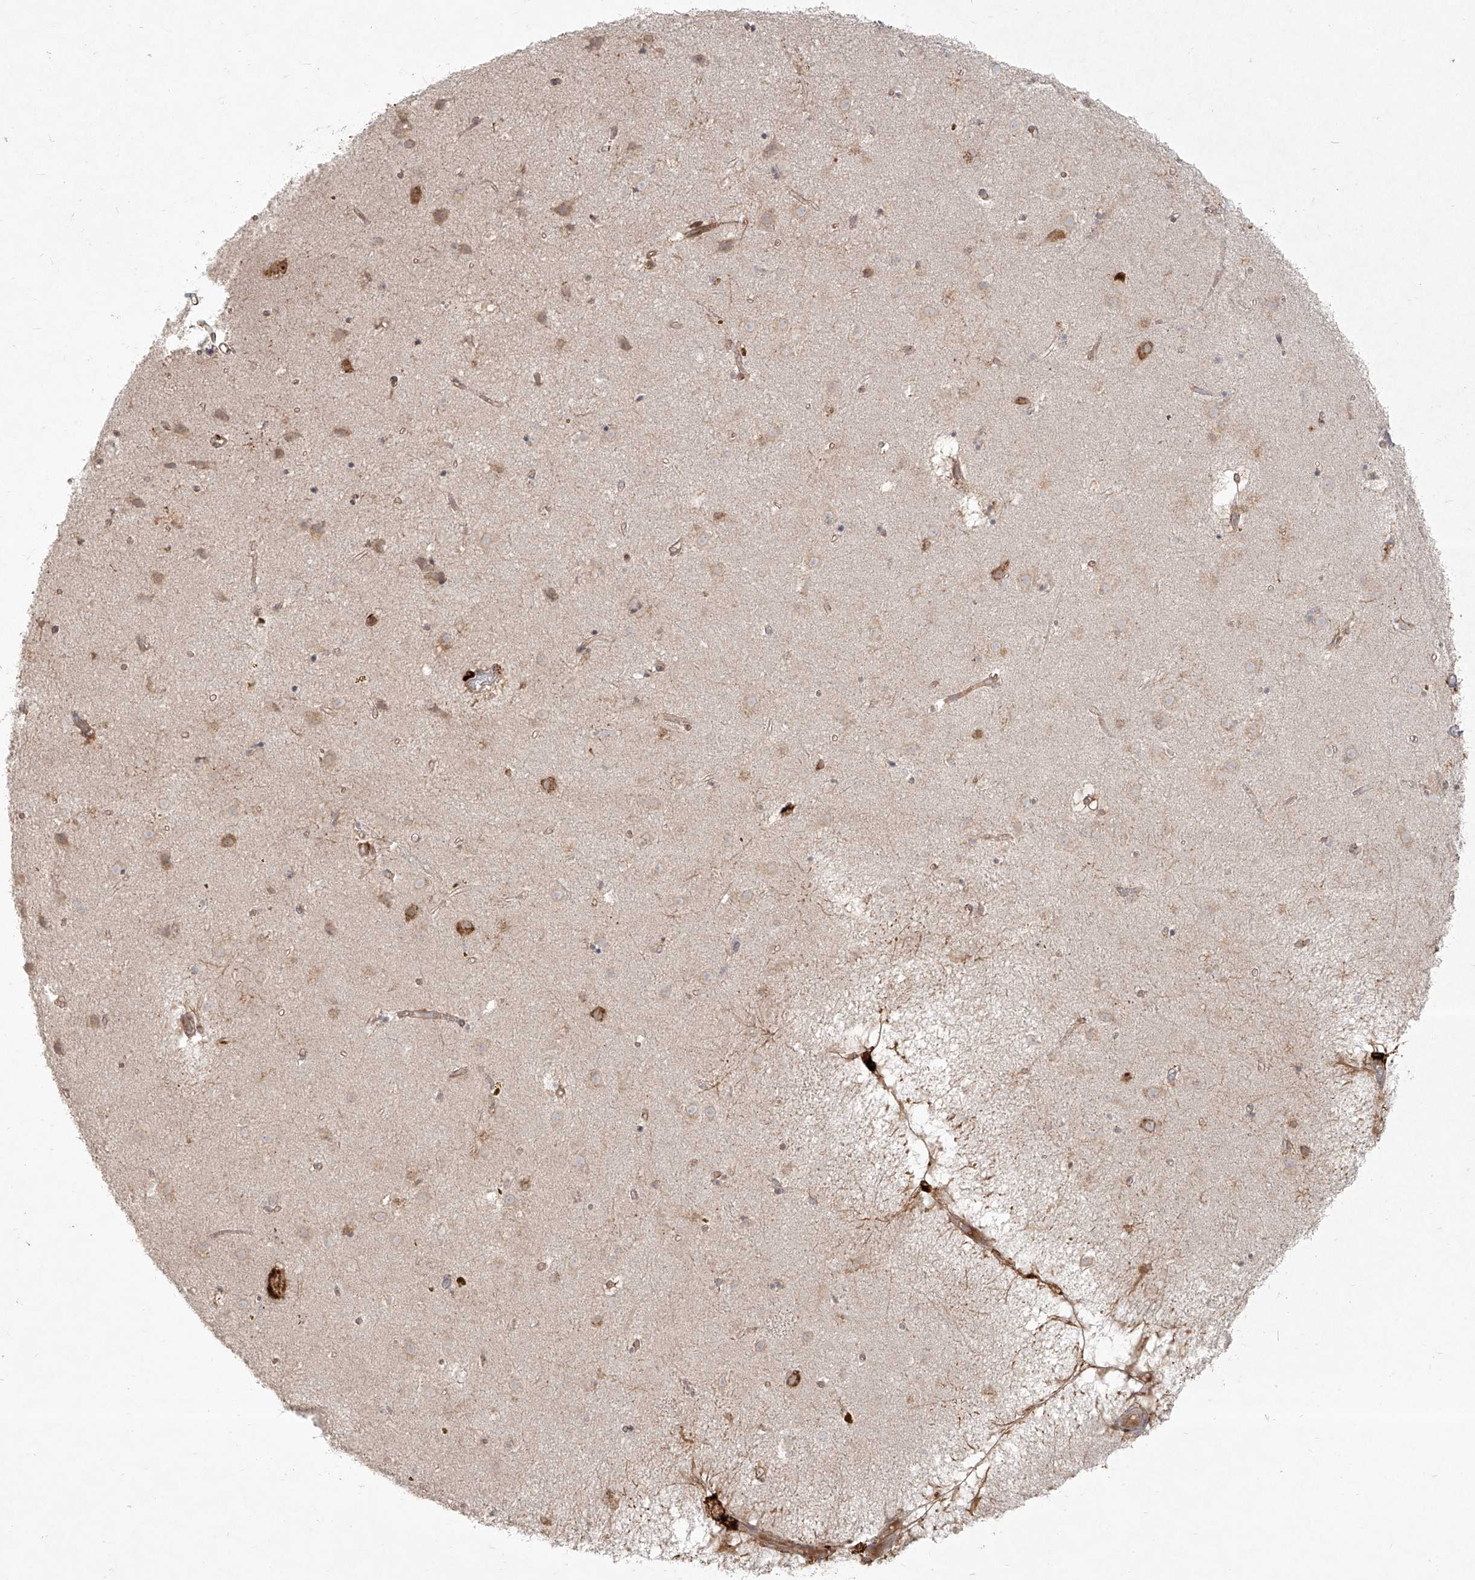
{"staining": {"intensity": "moderate", "quantity": "<25%", "location": "cytoplasmic/membranous"}, "tissue": "caudate", "cell_type": "Glial cells", "image_type": "normal", "snomed": [{"axis": "morphology", "description": "Normal tissue, NOS"}, {"axis": "topography", "description": "Lateral ventricle wall"}], "caption": "Moderate cytoplasmic/membranous protein positivity is identified in about <25% of glial cells in caudate. Nuclei are stained in blue.", "gene": "CD209", "patient": {"sex": "male", "age": 70}}